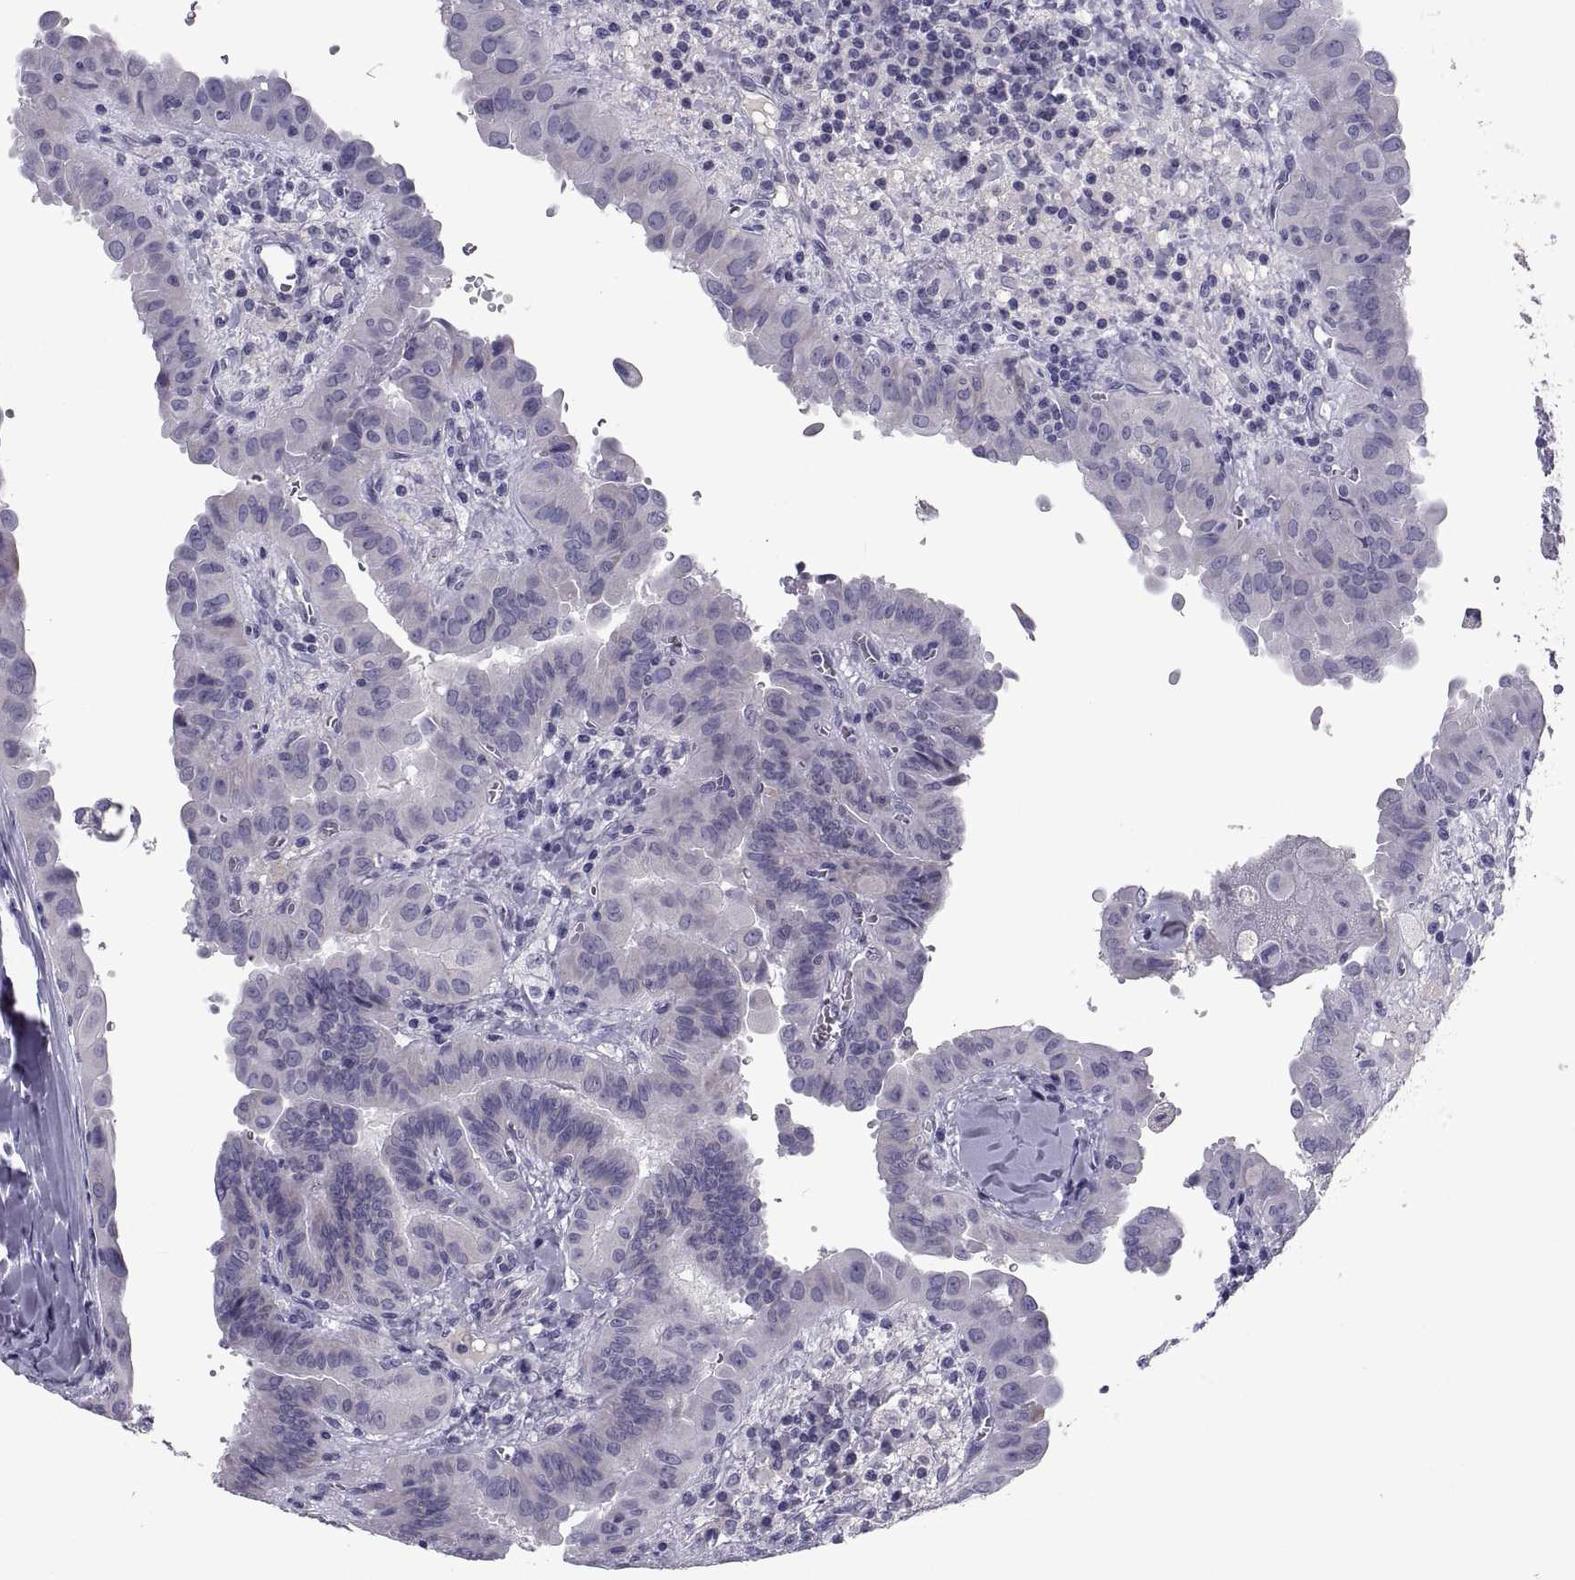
{"staining": {"intensity": "negative", "quantity": "none", "location": "none"}, "tissue": "thyroid cancer", "cell_type": "Tumor cells", "image_type": "cancer", "snomed": [{"axis": "morphology", "description": "Papillary adenocarcinoma, NOS"}, {"axis": "topography", "description": "Thyroid gland"}], "caption": "Tumor cells show no significant staining in thyroid papillary adenocarcinoma.", "gene": "PDZRN4", "patient": {"sex": "female", "age": 37}}